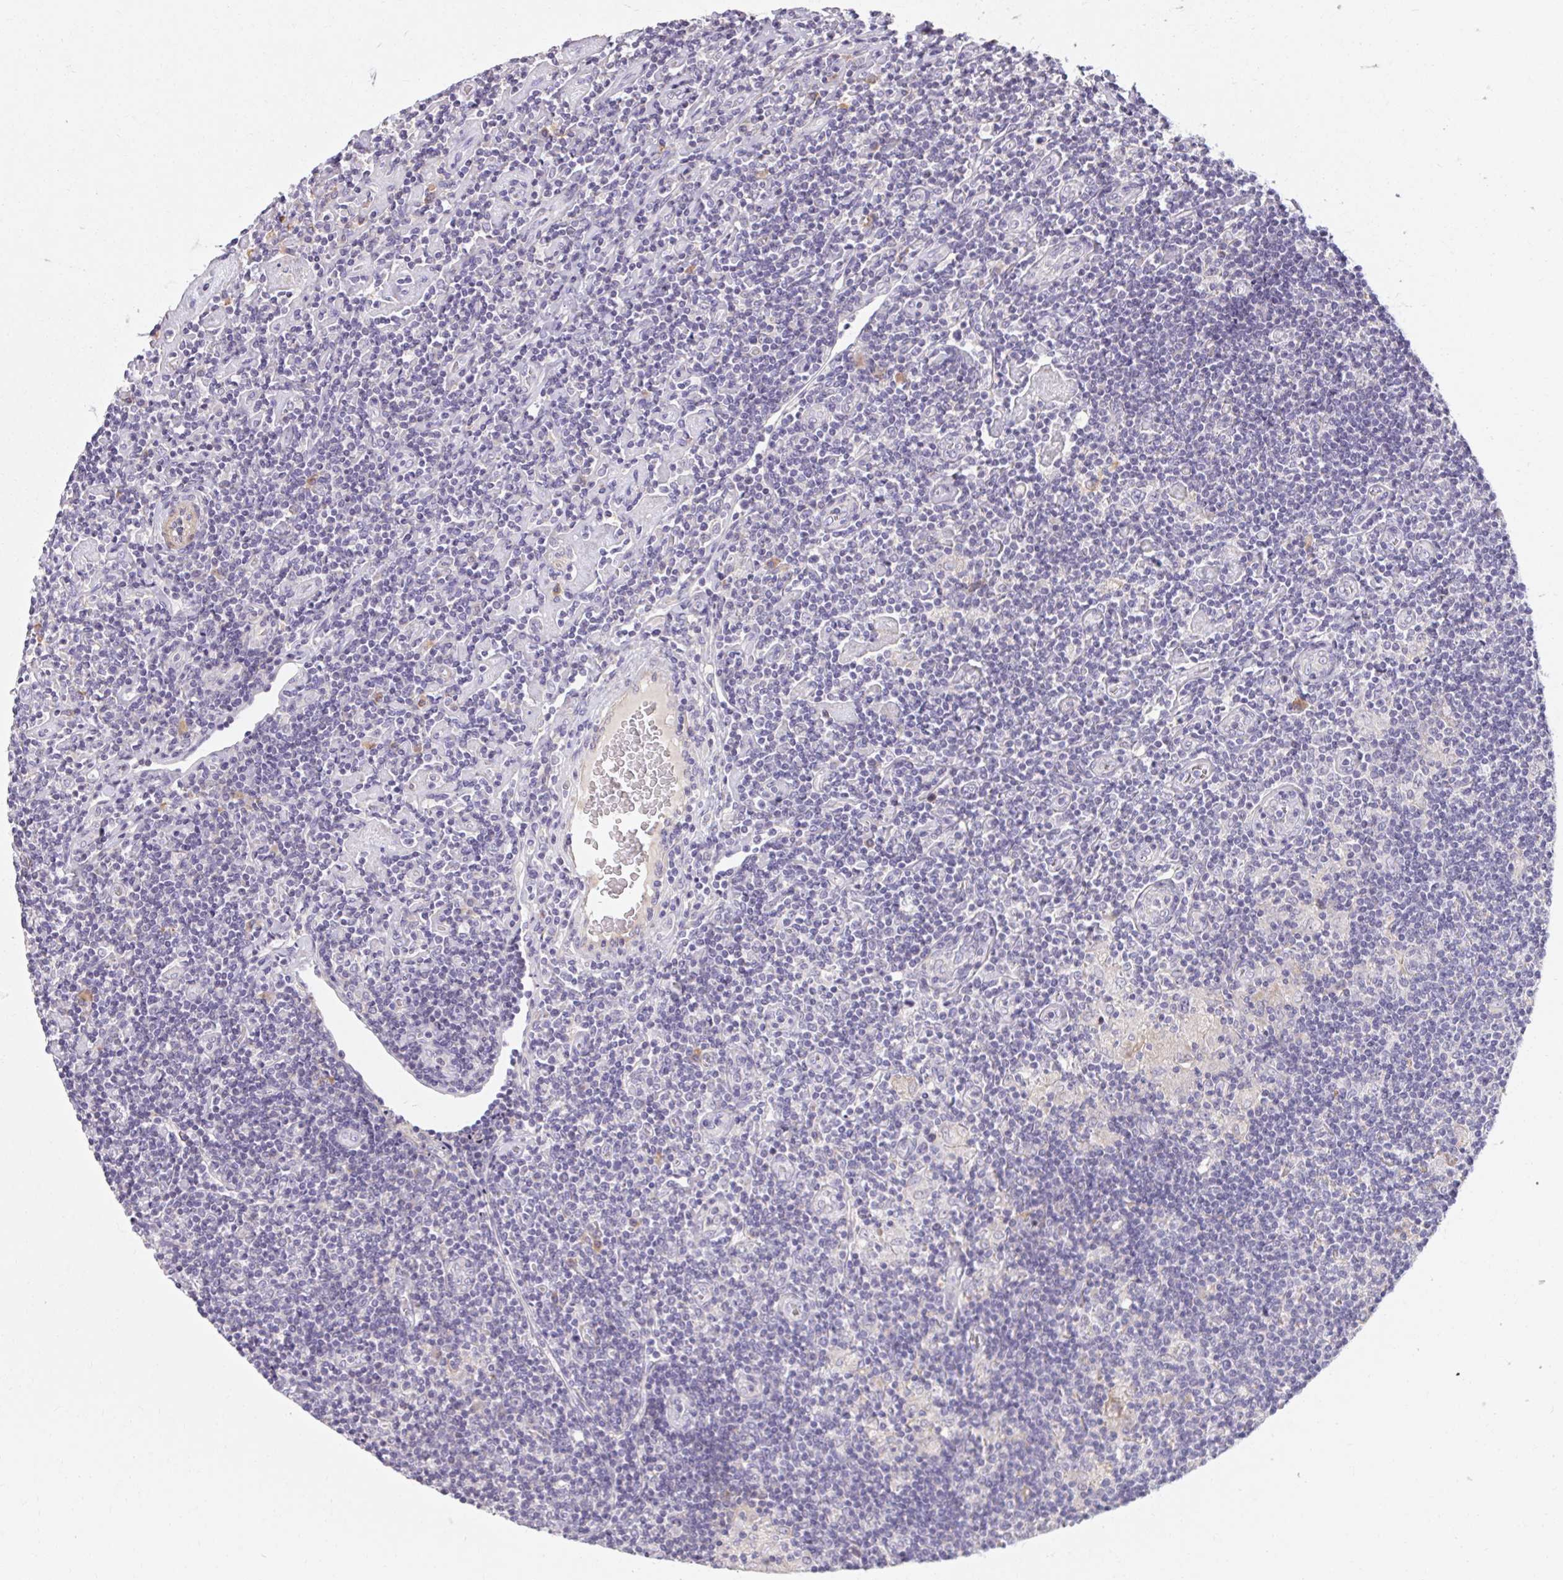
{"staining": {"intensity": "negative", "quantity": "none", "location": "none"}, "tissue": "lymphoma", "cell_type": "Tumor cells", "image_type": "cancer", "snomed": [{"axis": "morphology", "description": "Hodgkin's disease, NOS"}, {"axis": "topography", "description": "Lymph node"}], "caption": "IHC of lymphoma demonstrates no positivity in tumor cells.", "gene": "TMEM52B", "patient": {"sex": "male", "age": 40}}